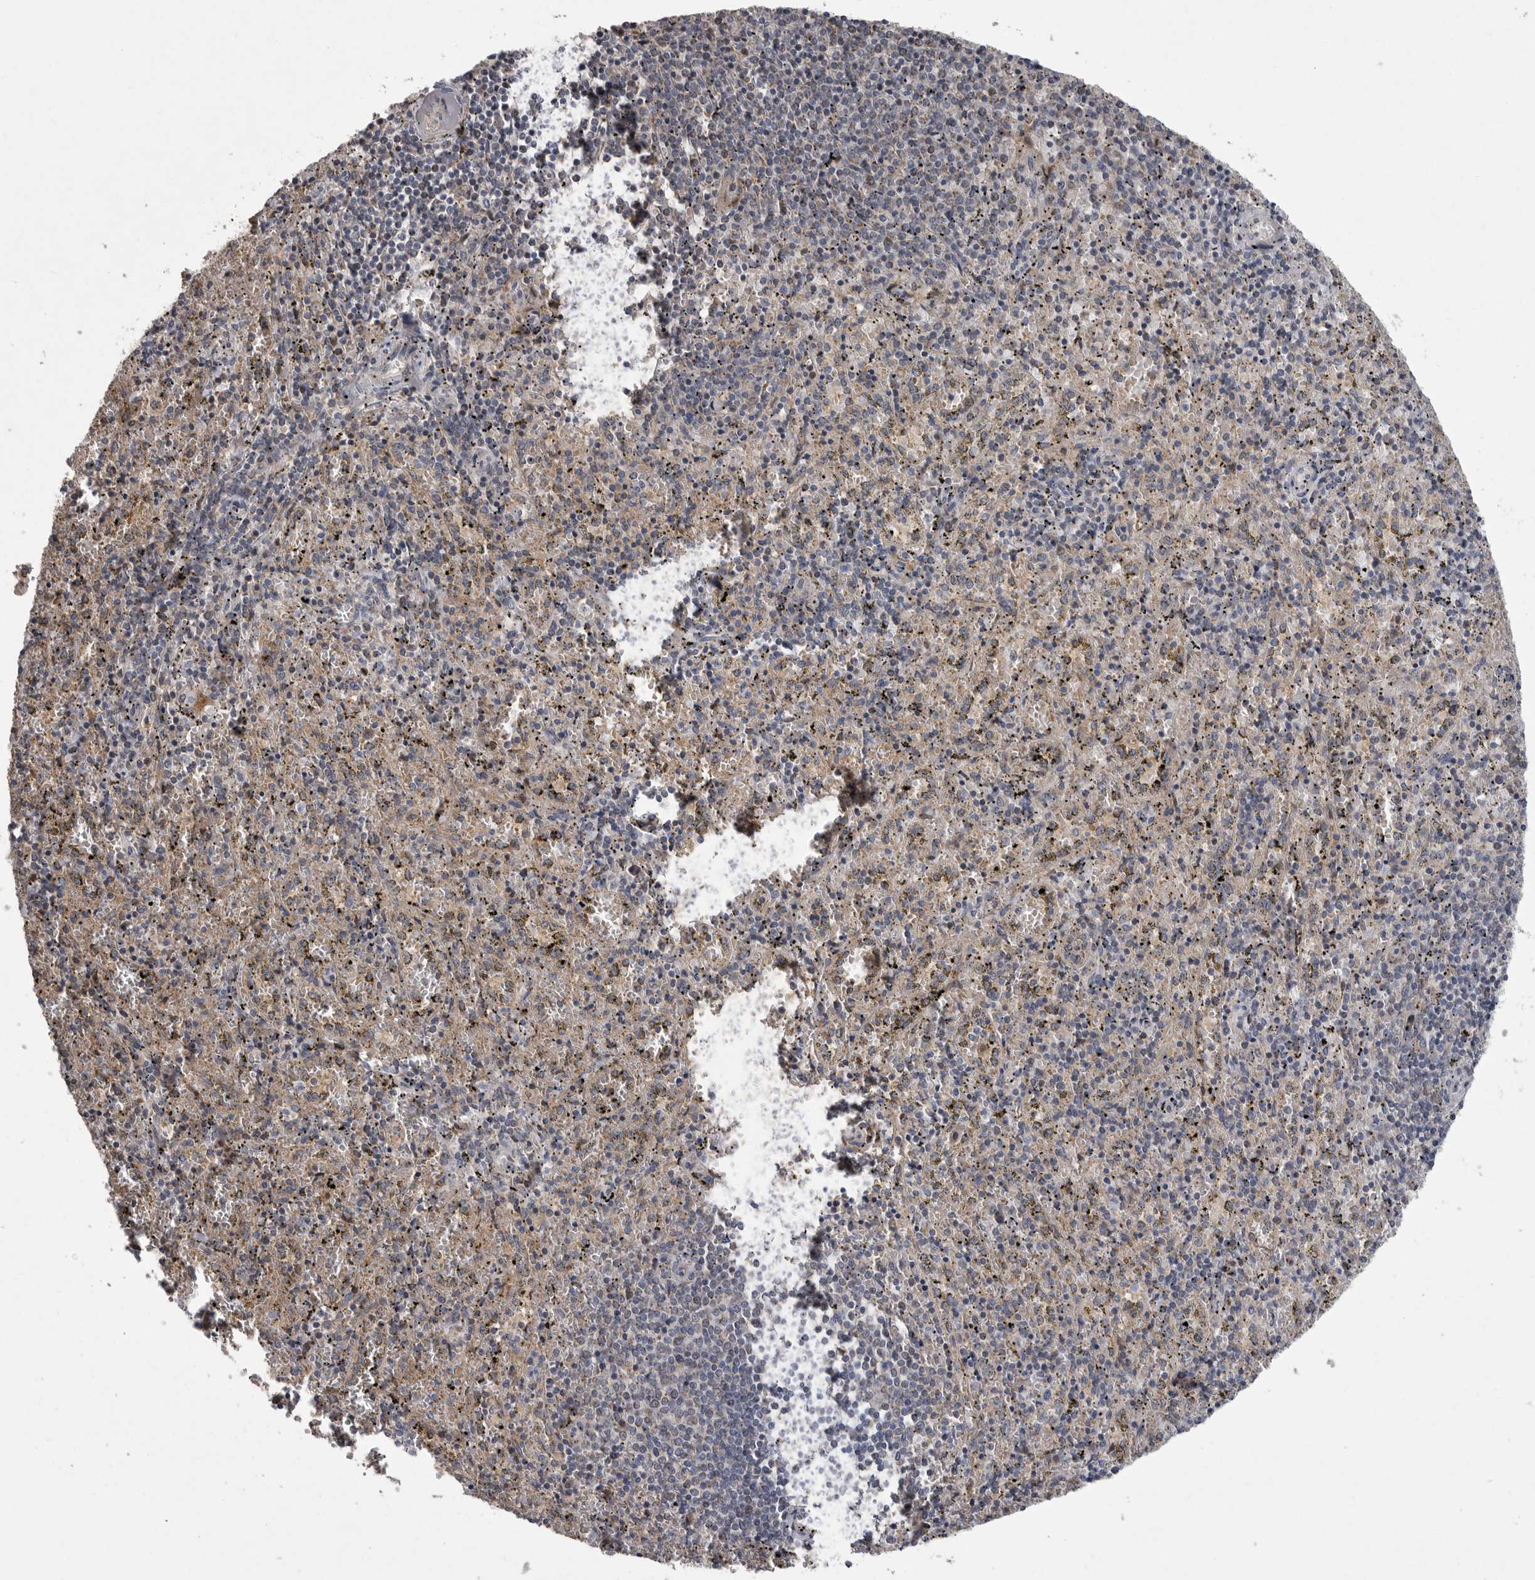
{"staining": {"intensity": "negative", "quantity": "none", "location": "none"}, "tissue": "spleen", "cell_type": "Cells in red pulp", "image_type": "normal", "snomed": [{"axis": "morphology", "description": "Normal tissue, NOS"}, {"axis": "topography", "description": "Spleen"}], "caption": "Cells in red pulp show no significant positivity in benign spleen. (DAB IHC with hematoxylin counter stain).", "gene": "CRP", "patient": {"sex": "male", "age": 11}}